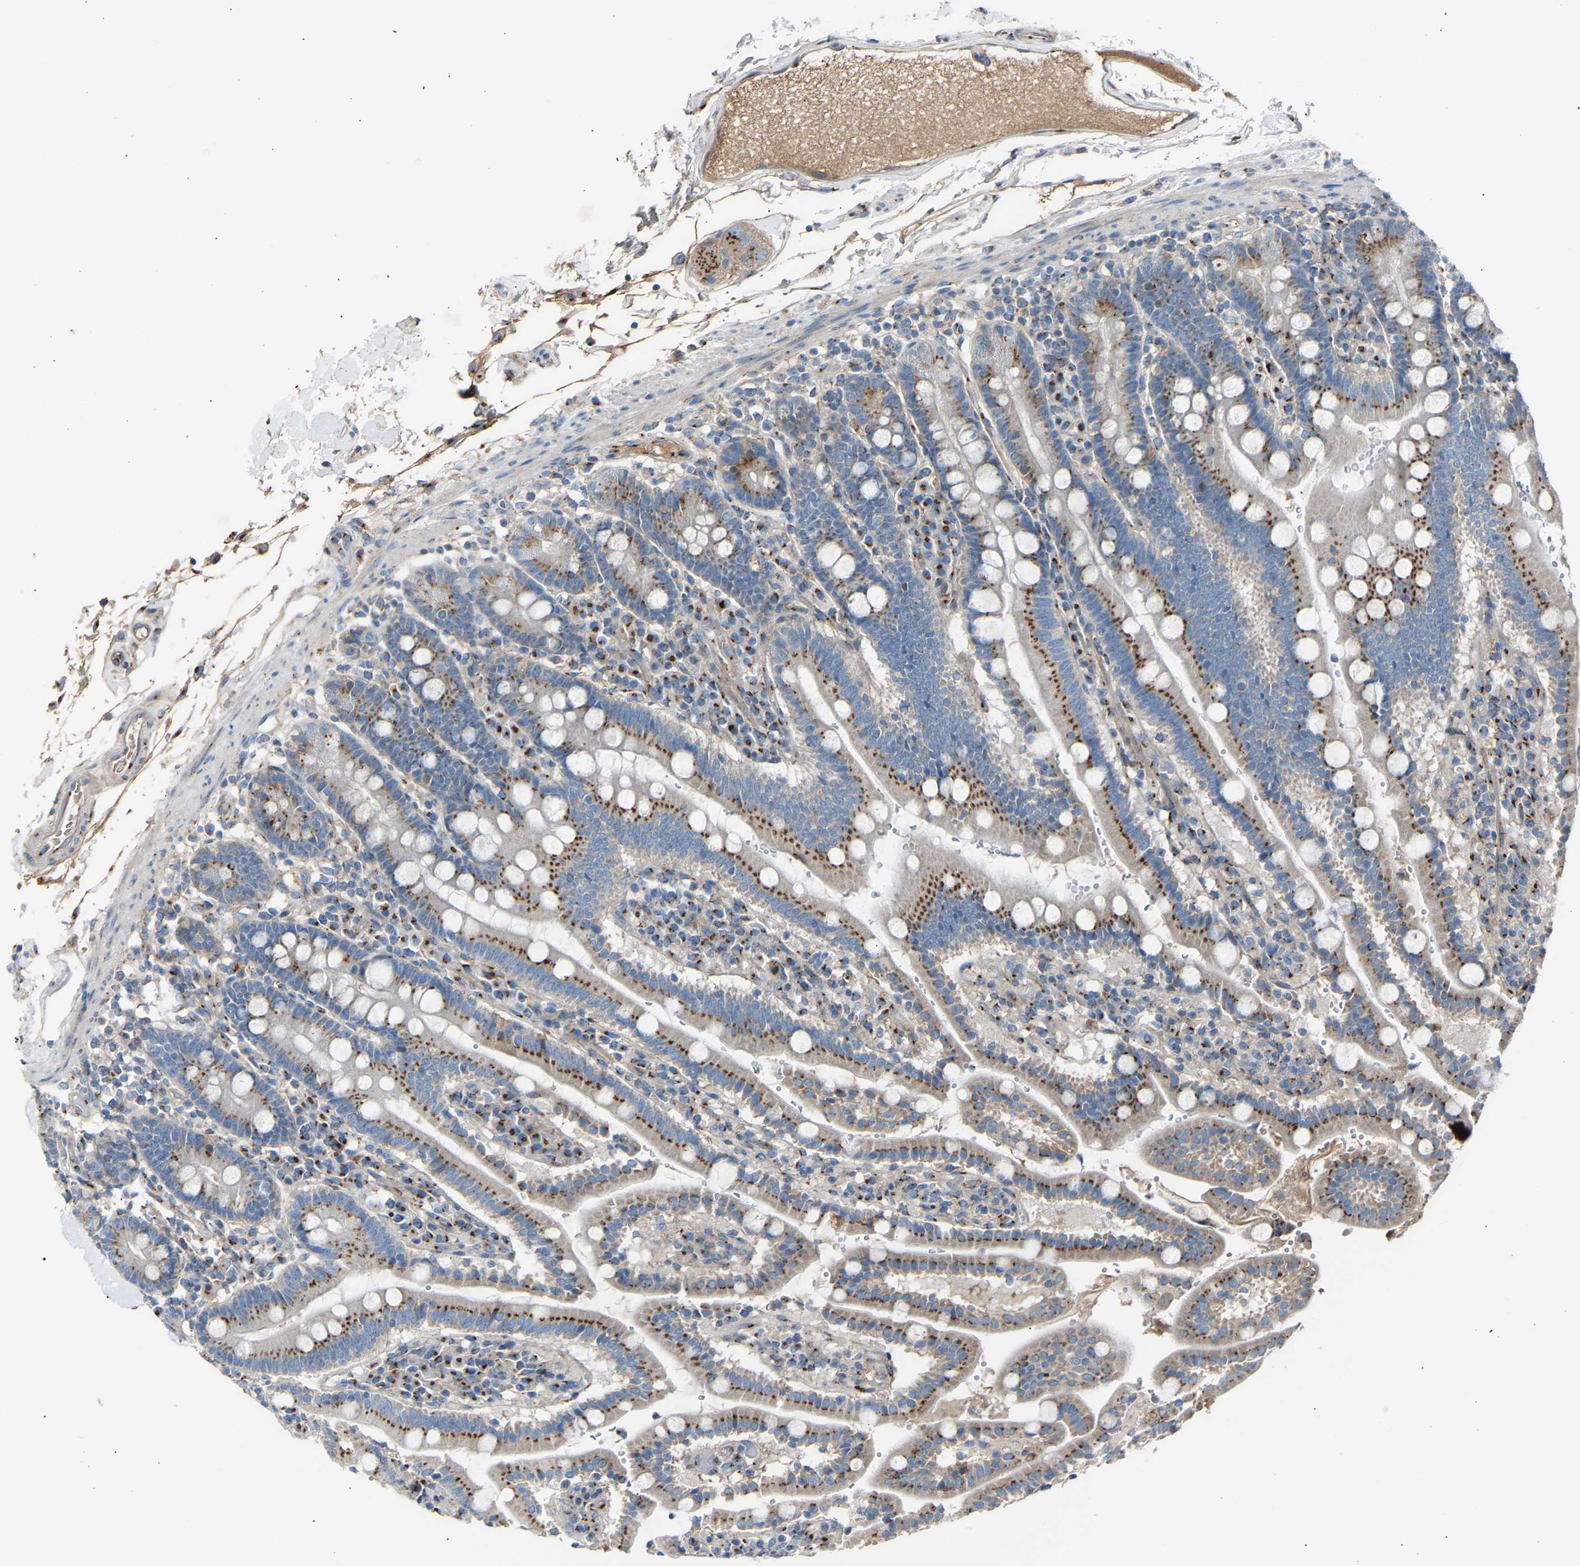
{"staining": {"intensity": "moderate", "quantity": ">75%", "location": "cytoplasmic/membranous"}, "tissue": "duodenum", "cell_type": "Glandular cells", "image_type": "normal", "snomed": [{"axis": "morphology", "description": "Normal tissue, NOS"}, {"axis": "topography", "description": "Small intestine, NOS"}], "caption": "Protein staining by immunohistochemistry demonstrates moderate cytoplasmic/membranous positivity in about >75% of glandular cells in unremarkable duodenum. The staining was performed using DAB to visualize the protein expression in brown, while the nuclei were stained in blue with hematoxylin (Magnification: 20x).", "gene": "CYREN", "patient": {"sex": "female", "age": 71}}